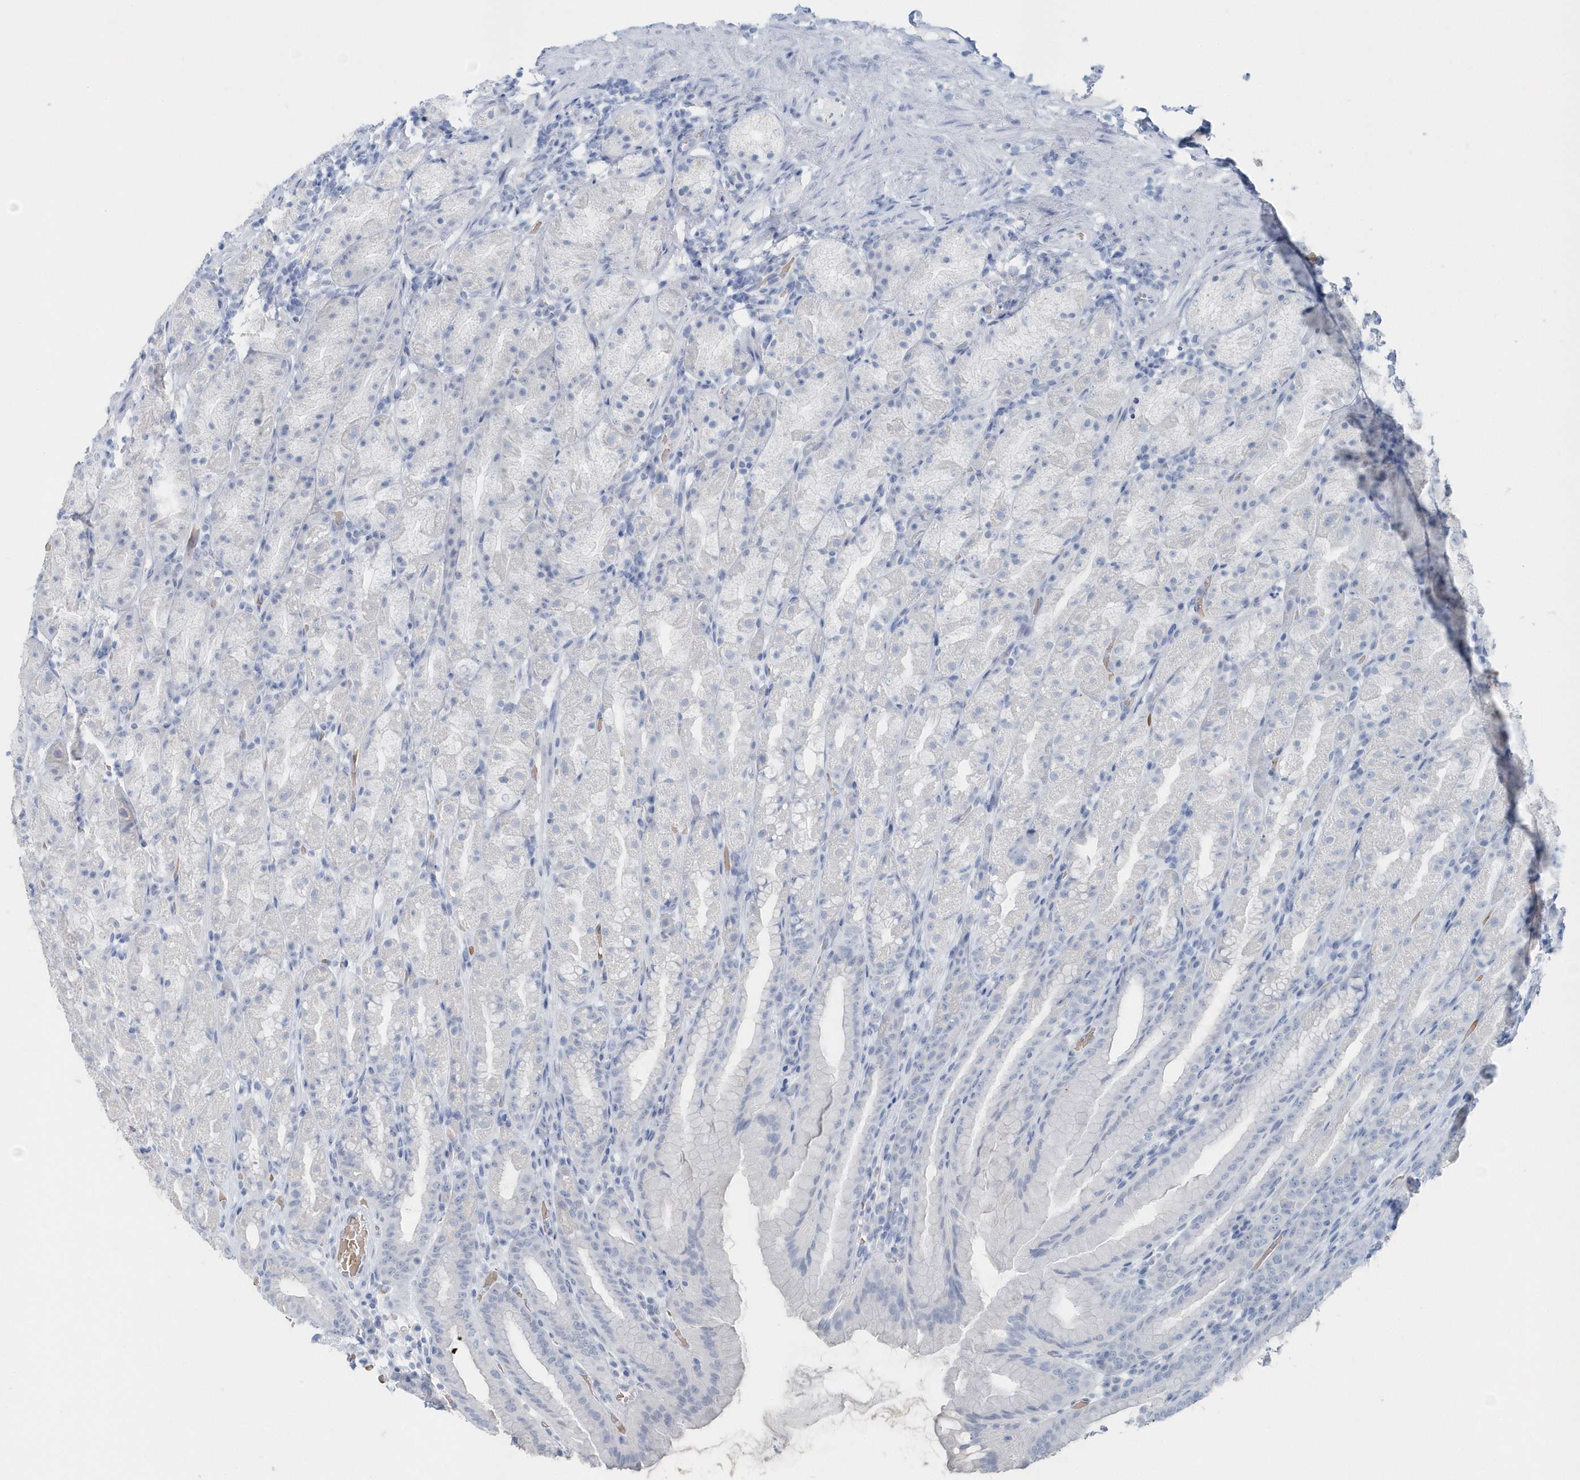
{"staining": {"intensity": "negative", "quantity": "none", "location": "none"}, "tissue": "stomach", "cell_type": "Glandular cells", "image_type": "normal", "snomed": [{"axis": "morphology", "description": "Normal tissue, NOS"}, {"axis": "topography", "description": "Stomach, upper"}], "caption": "Immunohistochemistry (IHC) image of benign stomach: stomach stained with DAB (3,3'-diaminobenzidine) displays no significant protein expression in glandular cells.", "gene": "HBA2", "patient": {"sex": "male", "age": 68}}